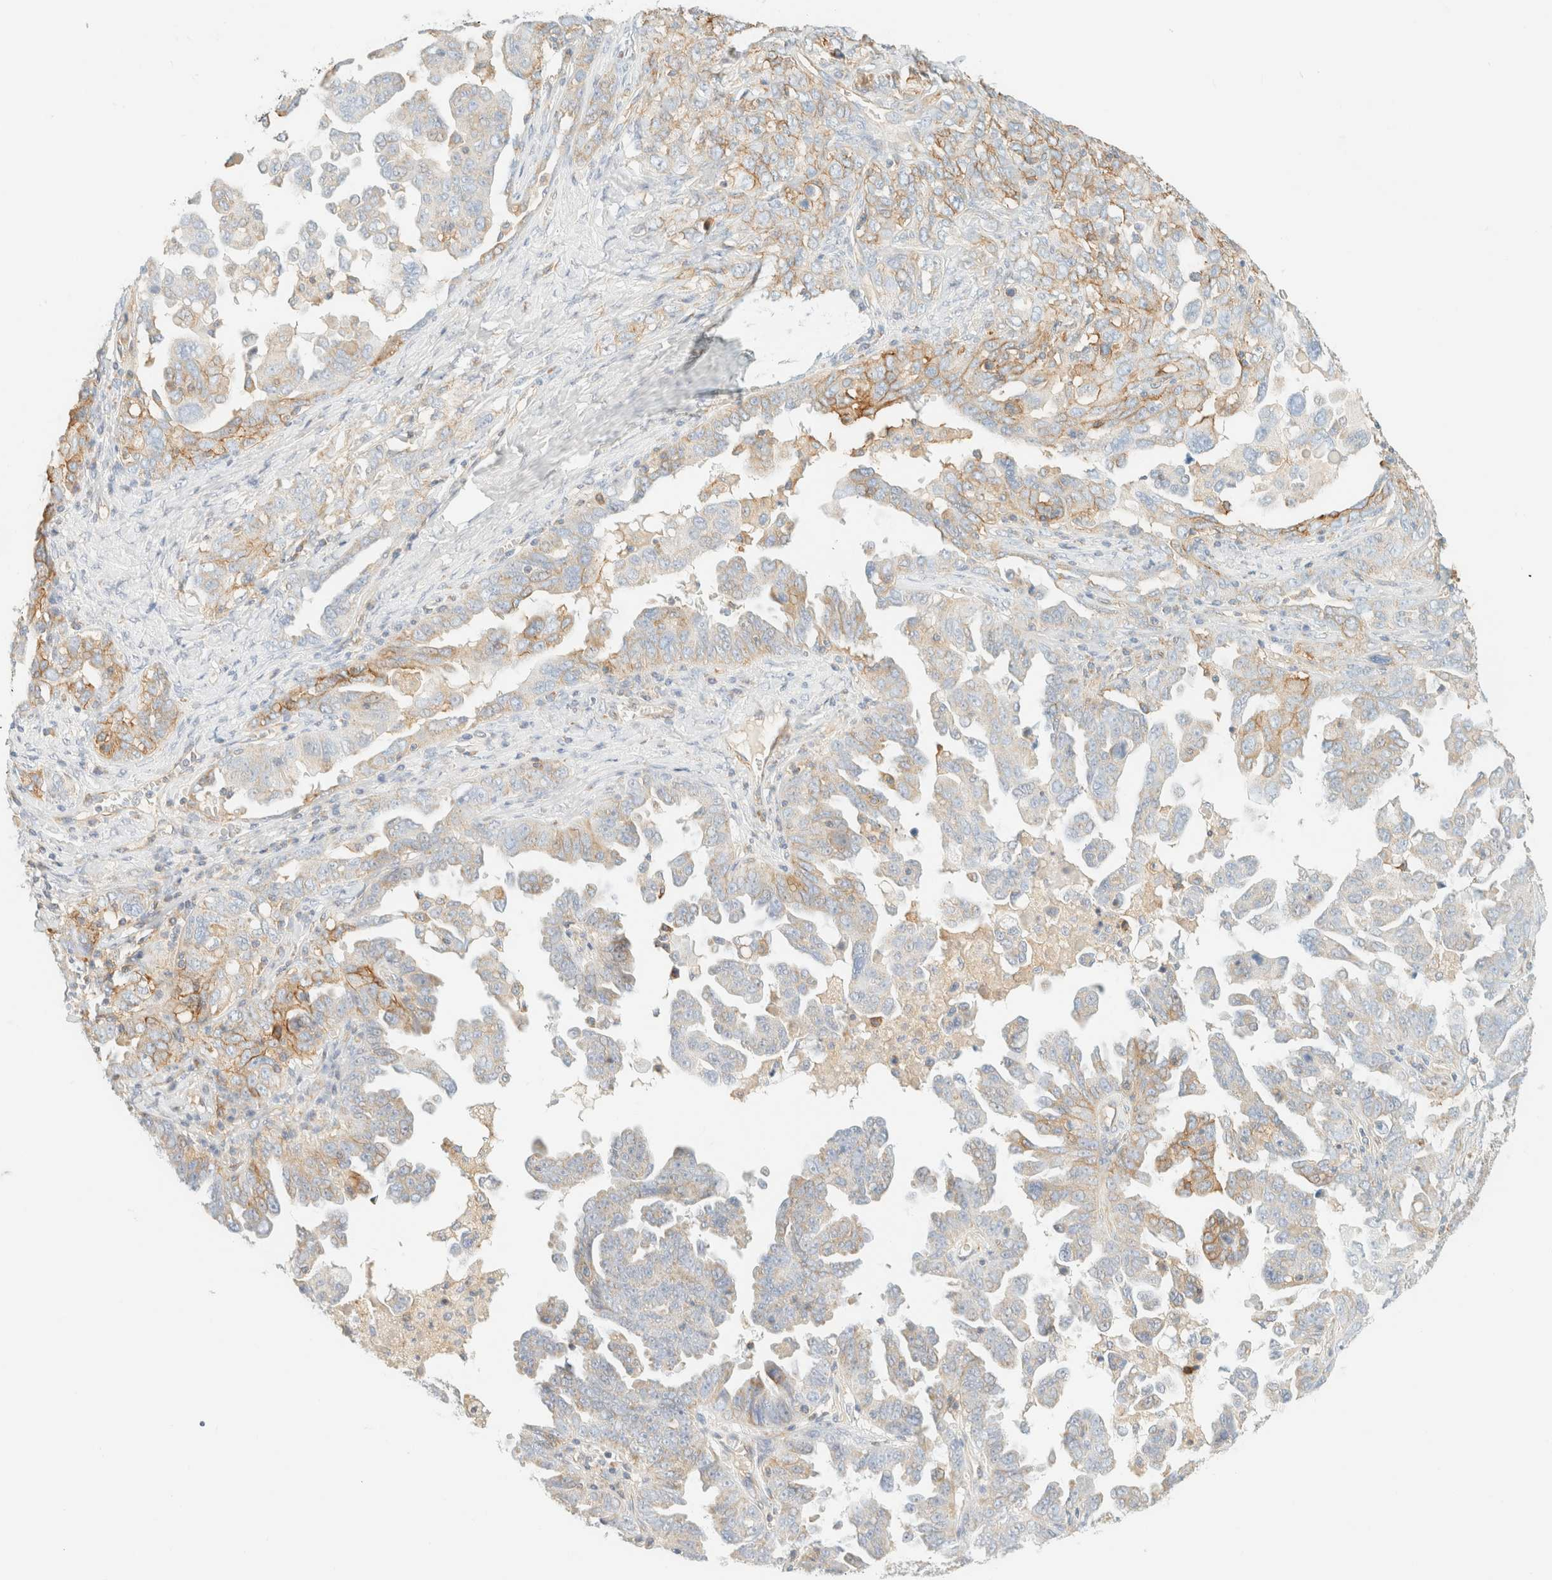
{"staining": {"intensity": "weak", "quantity": "25%-75%", "location": "cytoplasmic/membranous"}, "tissue": "ovarian cancer", "cell_type": "Tumor cells", "image_type": "cancer", "snomed": [{"axis": "morphology", "description": "Carcinoma, endometroid"}, {"axis": "topography", "description": "Ovary"}], "caption": "About 25%-75% of tumor cells in human ovarian cancer demonstrate weak cytoplasmic/membranous protein positivity as visualized by brown immunohistochemical staining.", "gene": "MRM3", "patient": {"sex": "female", "age": 62}}